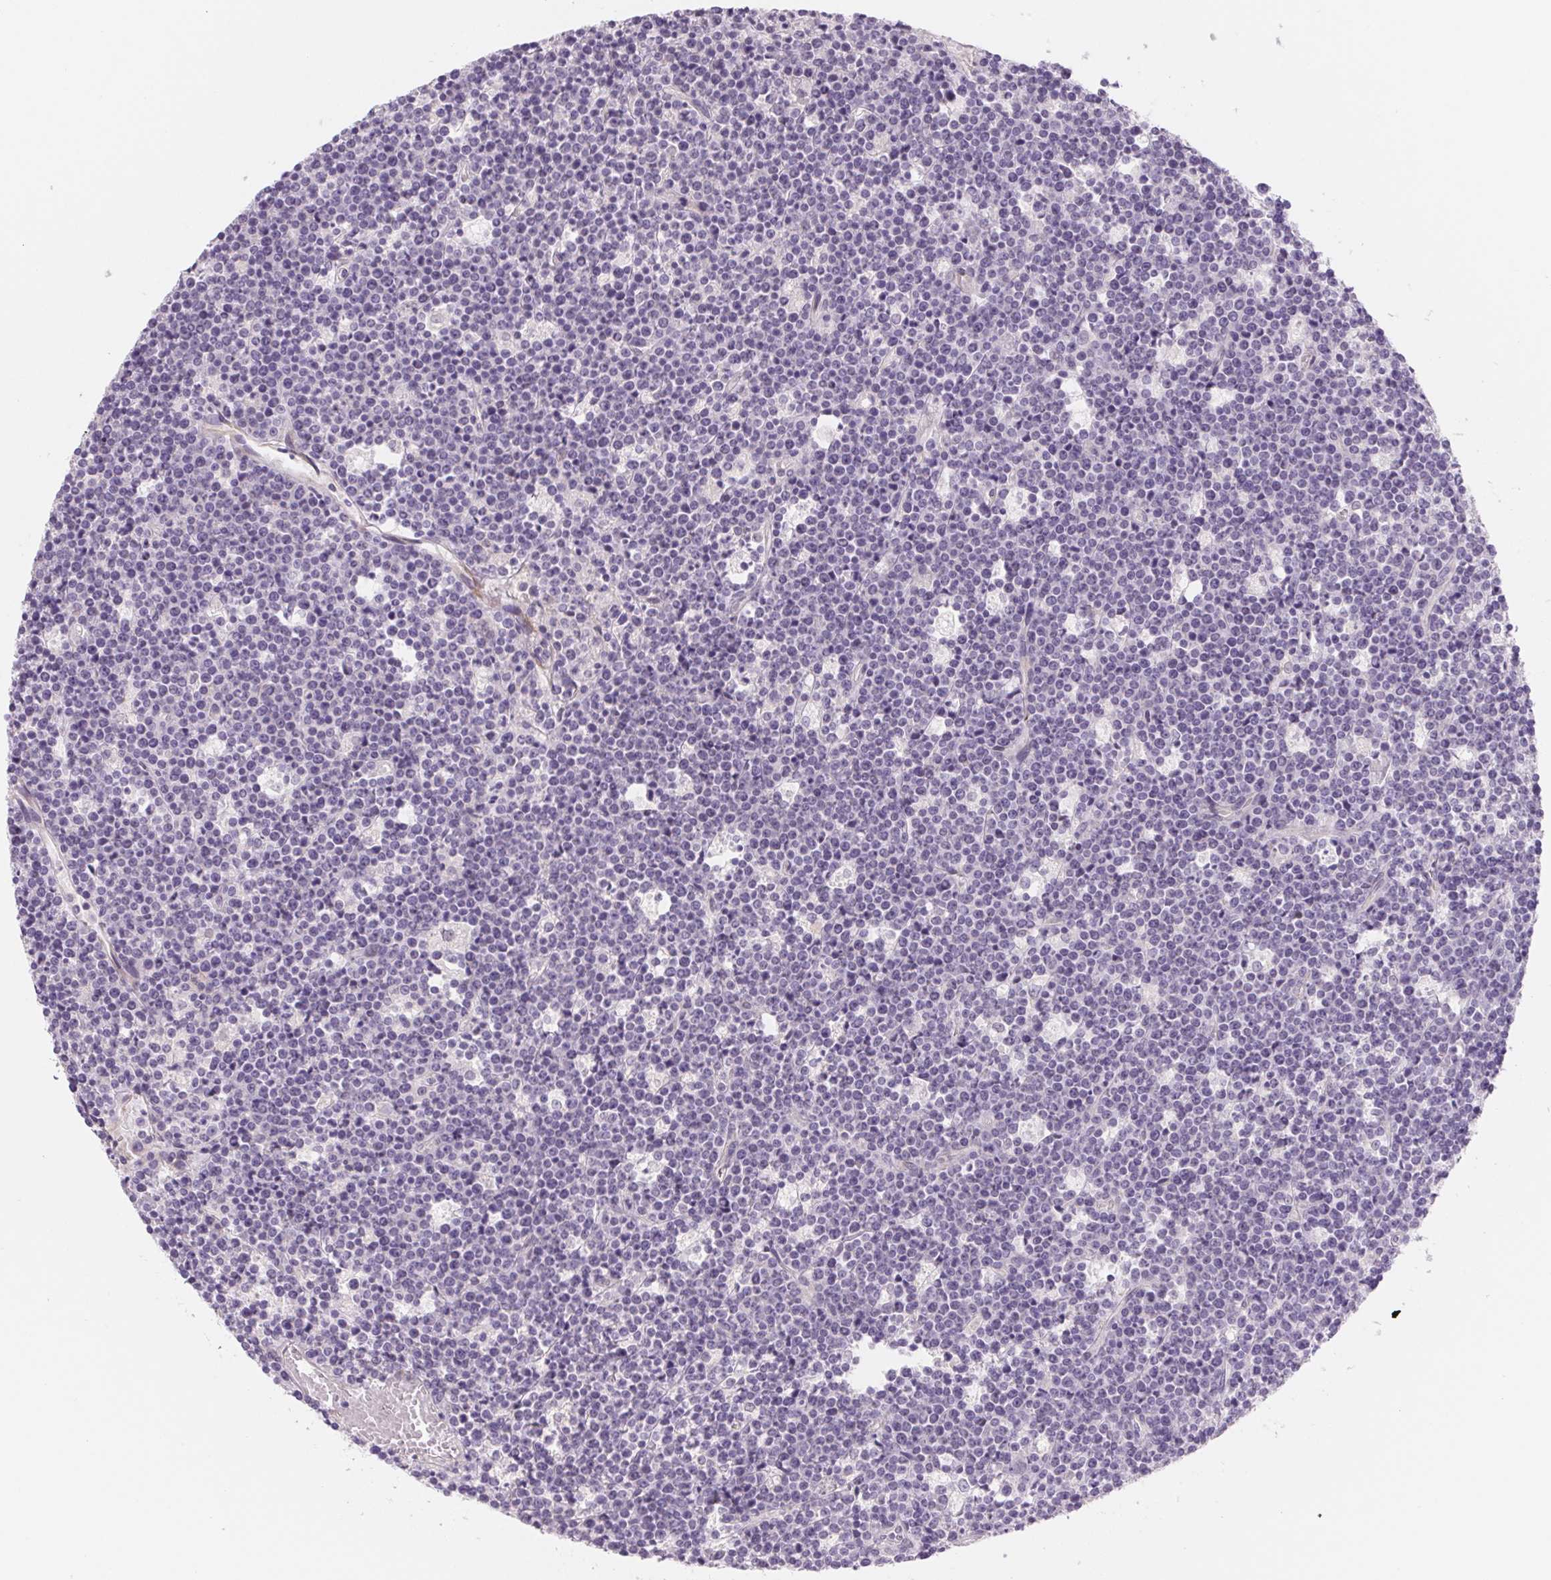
{"staining": {"intensity": "negative", "quantity": "none", "location": "none"}, "tissue": "lymphoma", "cell_type": "Tumor cells", "image_type": "cancer", "snomed": [{"axis": "morphology", "description": "Malignant lymphoma, non-Hodgkin's type, High grade"}, {"axis": "topography", "description": "Ovary"}], "caption": "Immunohistochemical staining of human malignant lymphoma, non-Hodgkin's type (high-grade) displays no significant expression in tumor cells. (Immunohistochemistry (ihc), brightfield microscopy, high magnification).", "gene": "CTNND2", "patient": {"sex": "female", "age": 56}}